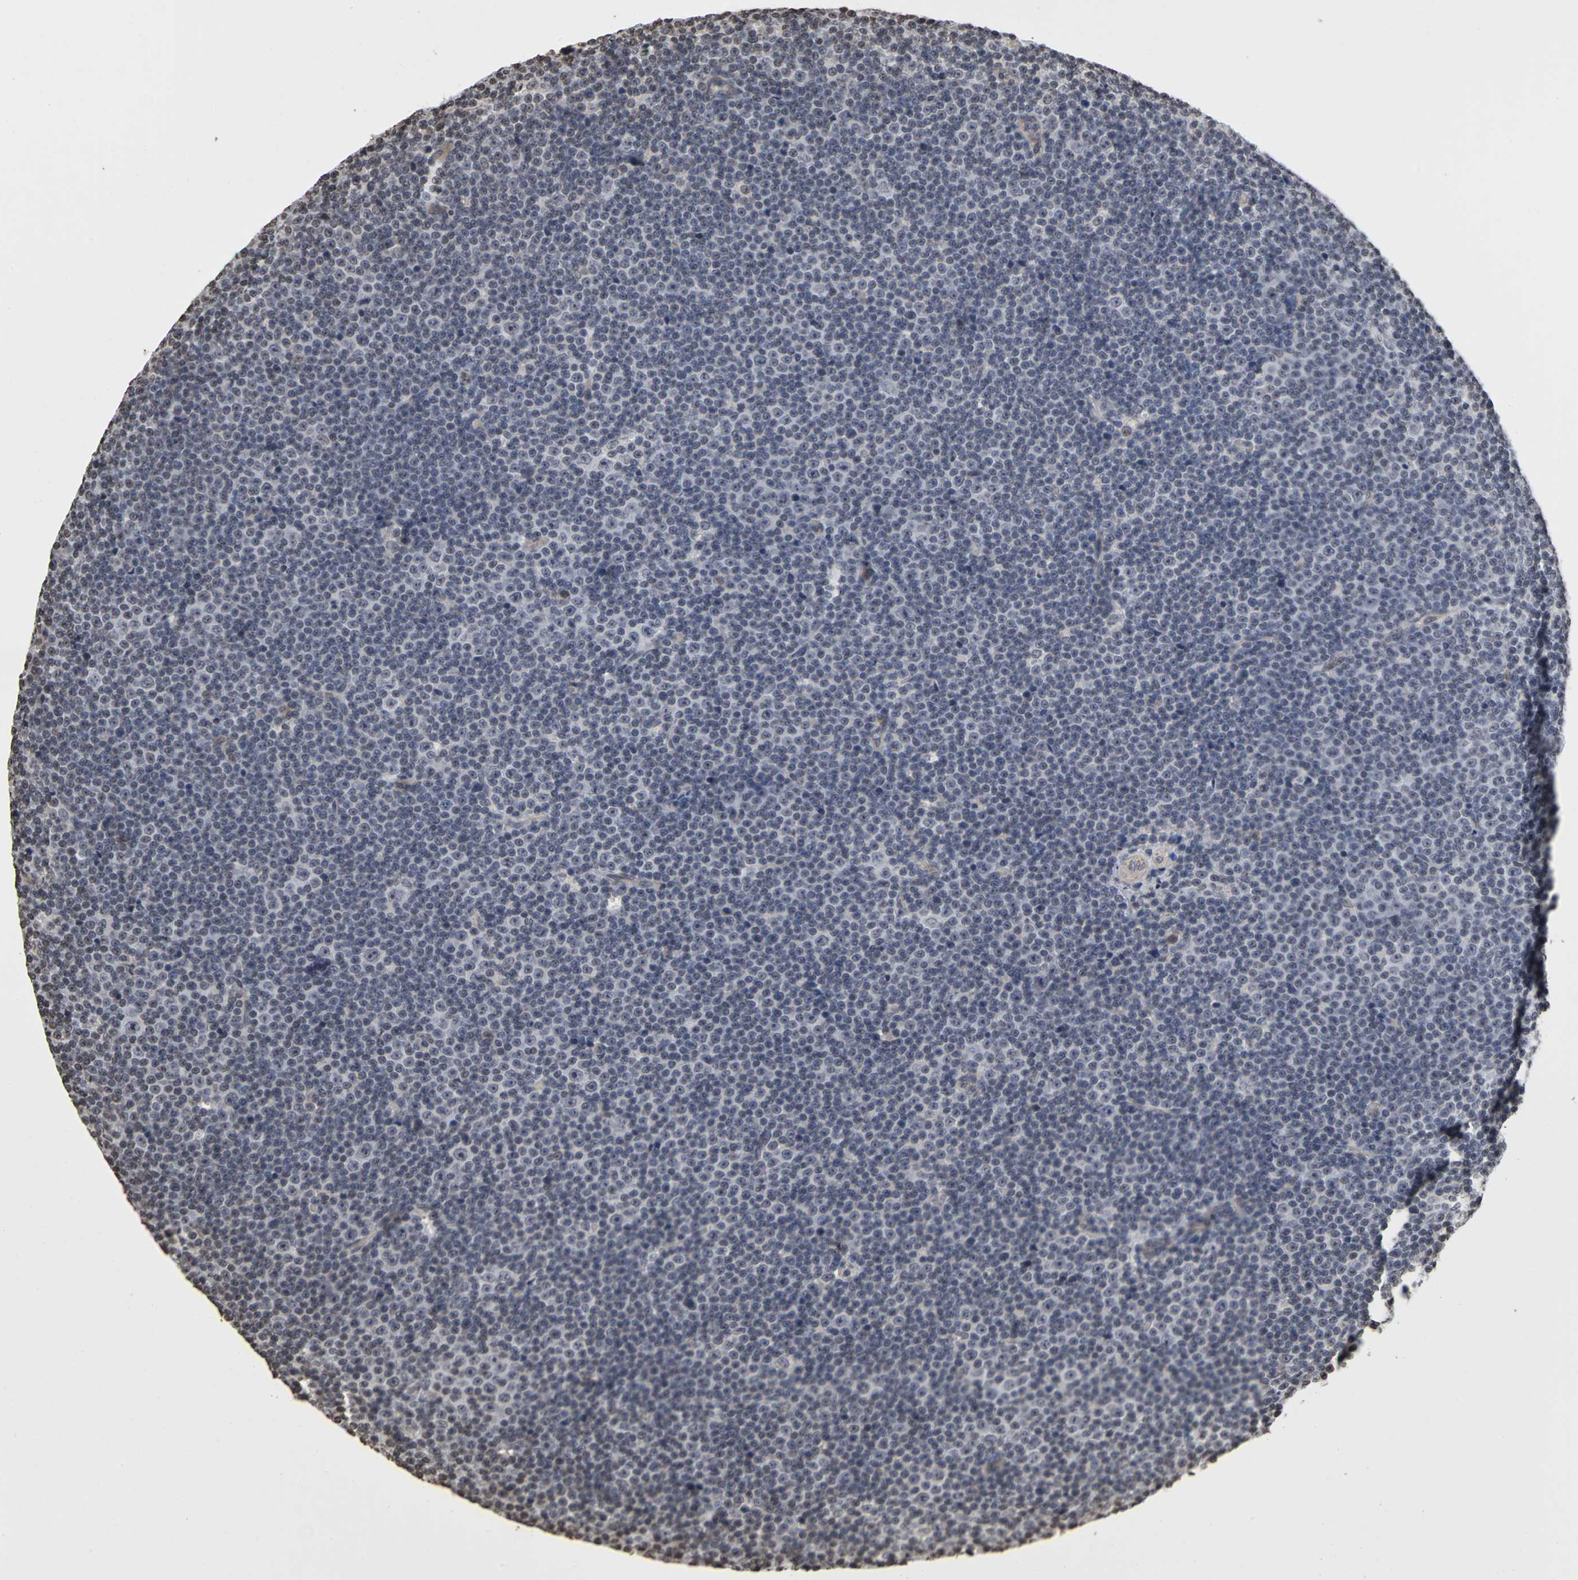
{"staining": {"intensity": "weak", "quantity": "<25%", "location": "nuclear"}, "tissue": "lymphoma", "cell_type": "Tumor cells", "image_type": "cancer", "snomed": [{"axis": "morphology", "description": "Malignant lymphoma, non-Hodgkin's type, Low grade"}, {"axis": "topography", "description": "Lymph node"}], "caption": "Low-grade malignant lymphoma, non-Hodgkin's type was stained to show a protein in brown. There is no significant staining in tumor cells.", "gene": "ERCC2", "patient": {"sex": "female", "age": 67}}